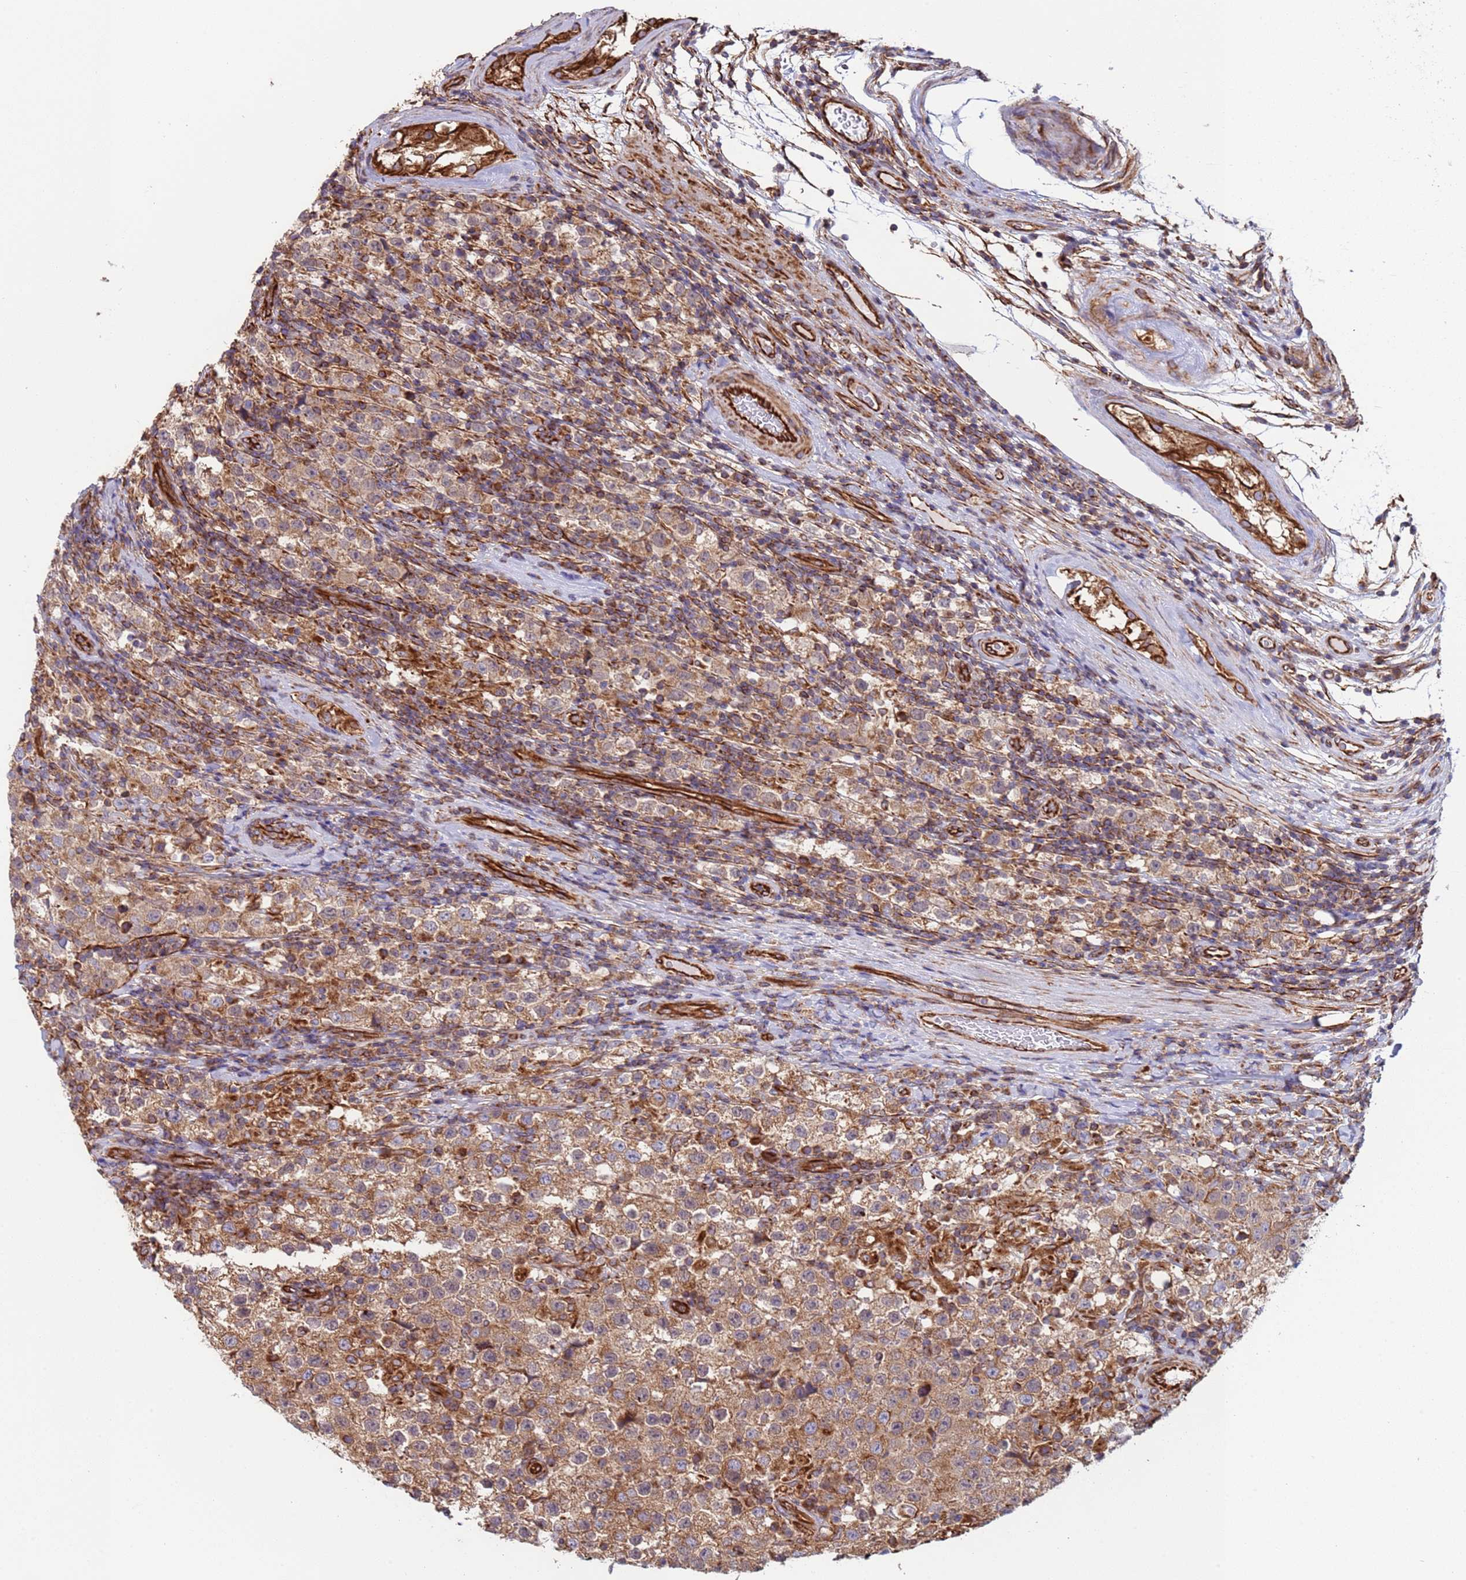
{"staining": {"intensity": "moderate", "quantity": ">75%", "location": "cytoplasmic/membranous"}, "tissue": "testis cancer", "cell_type": "Tumor cells", "image_type": "cancer", "snomed": [{"axis": "morphology", "description": "Seminoma, NOS"}, {"axis": "morphology", "description": "Carcinoma, Embryonal, NOS"}, {"axis": "topography", "description": "Testis"}], "caption": "Immunohistochemical staining of human testis embryonal carcinoma demonstrates medium levels of moderate cytoplasmic/membranous protein positivity in about >75% of tumor cells.", "gene": "NUDT12", "patient": {"sex": "male", "age": 41}}